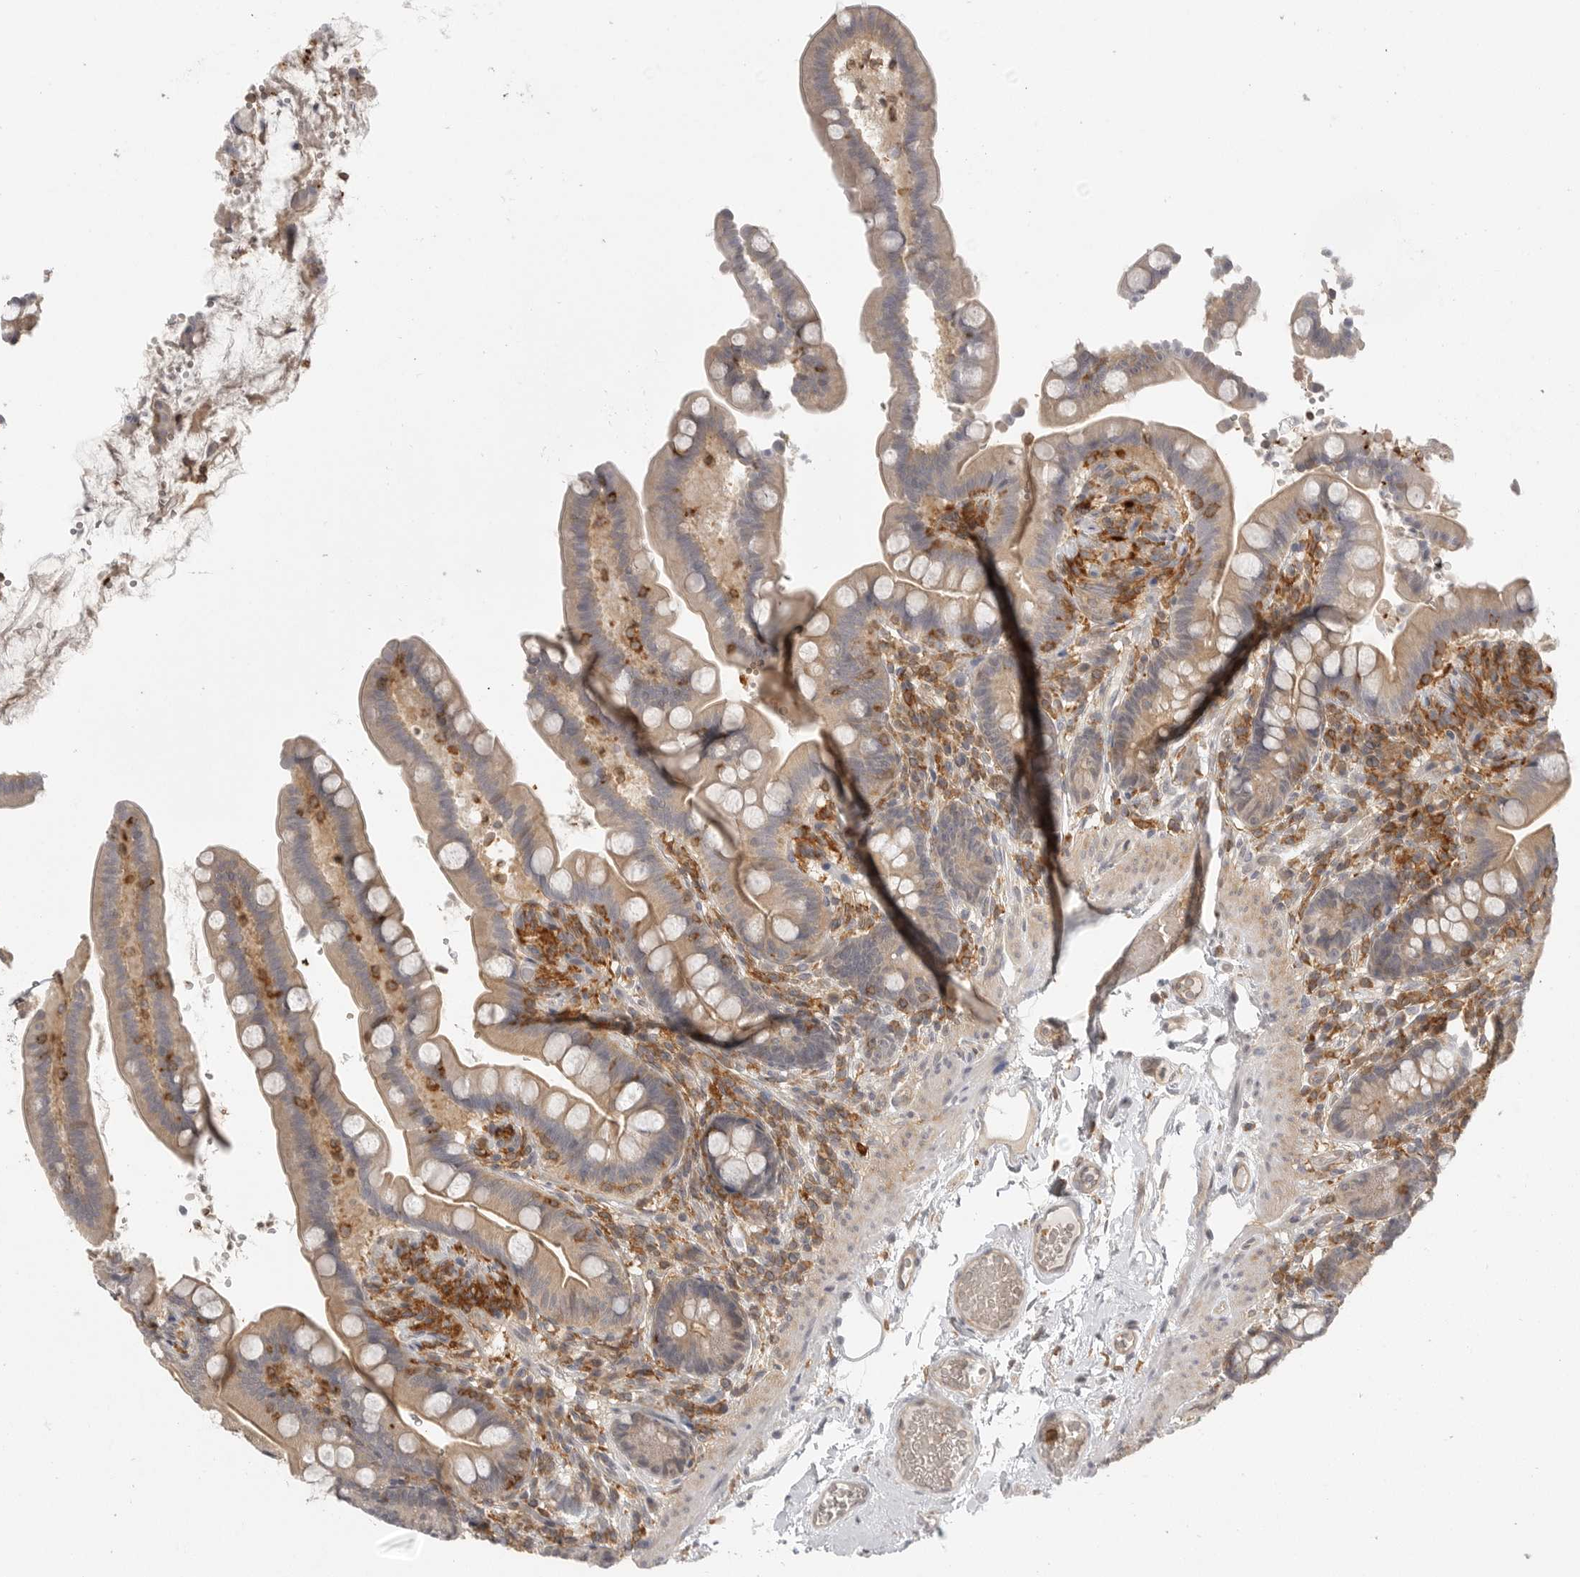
{"staining": {"intensity": "weak", "quantity": ">75%", "location": "cytoplasmic/membranous"}, "tissue": "colon", "cell_type": "Endothelial cells", "image_type": "normal", "snomed": [{"axis": "morphology", "description": "Normal tissue, NOS"}, {"axis": "topography", "description": "Smooth muscle"}, {"axis": "topography", "description": "Colon"}], "caption": "Colon stained with immunohistochemistry exhibits weak cytoplasmic/membranous expression in about >75% of endothelial cells.", "gene": "DBNL", "patient": {"sex": "male", "age": 73}}